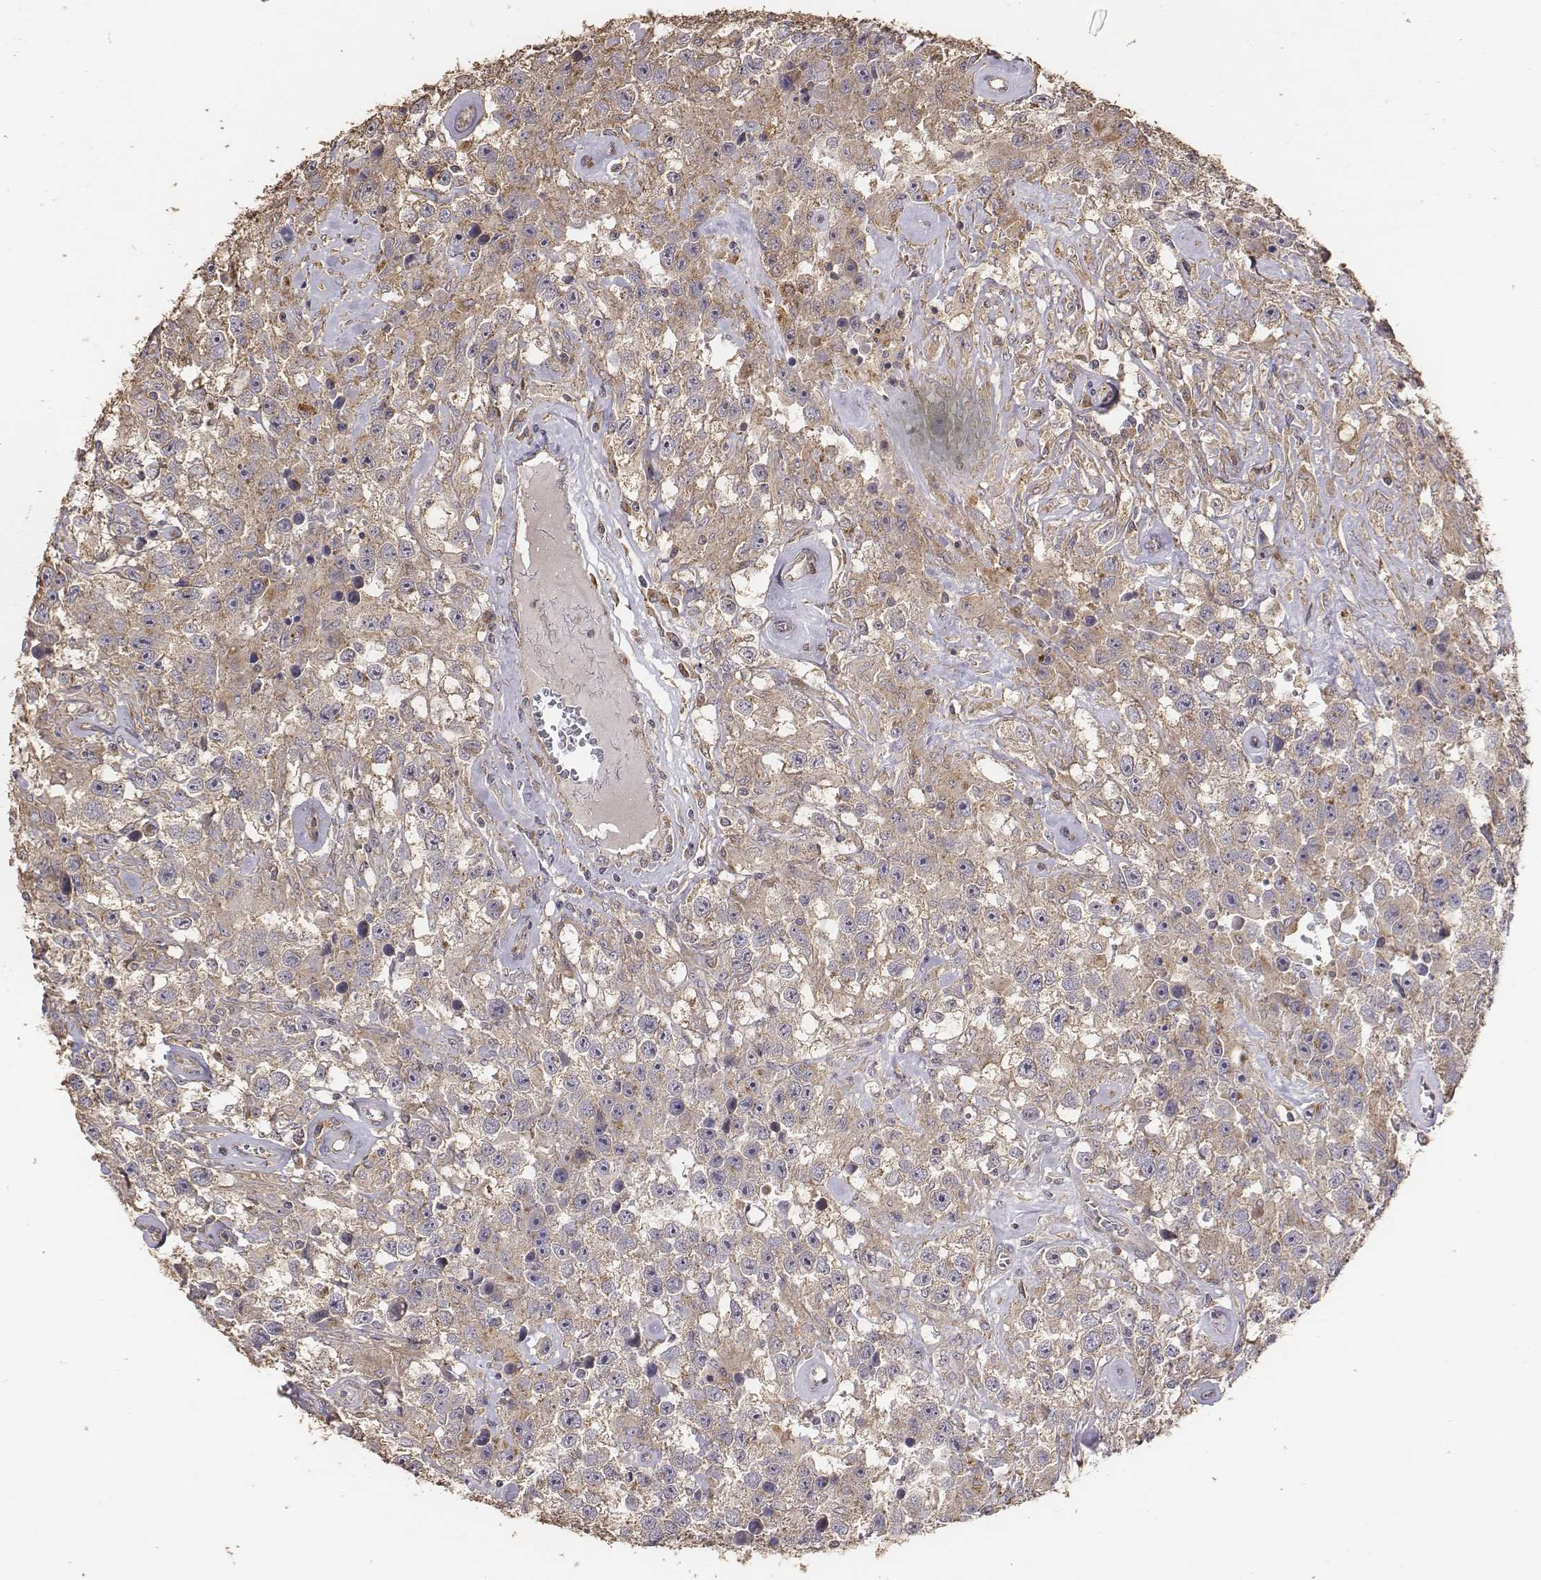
{"staining": {"intensity": "moderate", "quantity": ">75%", "location": "cytoplasmic/membranous"}, "tissue": "testis cancer", "cell_type": "Tumor cells", "image_type": "cancer", "snomed": [{"axis": "morphology", "description": "Seminoma, NOS"}, {"axis": "topography", "description": "Testis"}], "caption": "This is a micrograph of immunohistochemistry staining of testis seminoma, which shows moderate staining in the cytoplasmic/membranous of tumor cells.", "gene": "AP1B1", "patient": {"sex": "male", "age": 43}}